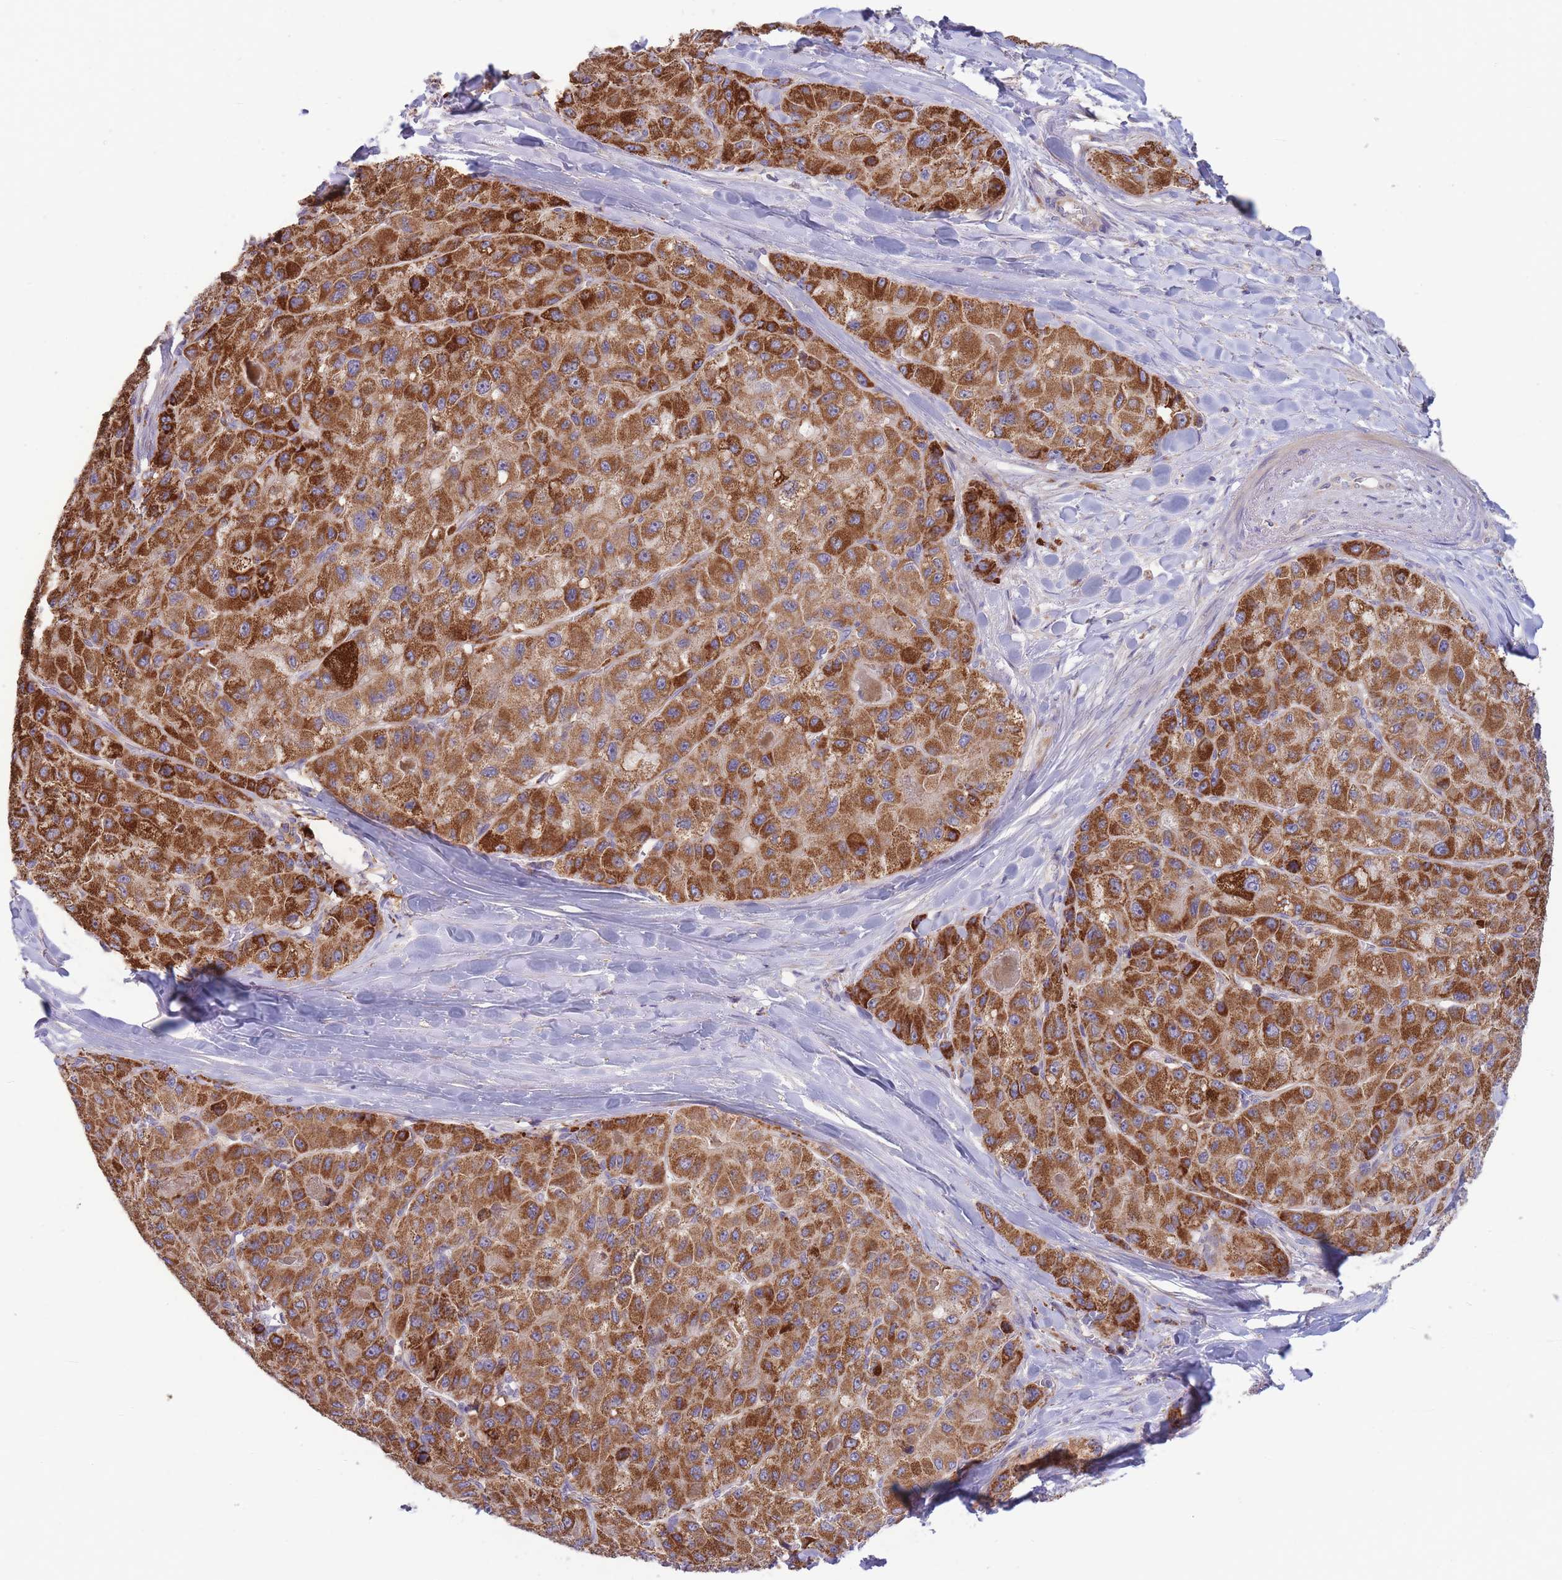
{"staining": {"intensity": "strong", "quantity": ">75%", "location": "cytoplasmic/membranous"}, "tissue": "liver cancer", "cell_type": "Tumor cells", "image_type": "cancer", "snomed": [{"axis": "morphology", "description": "Carcinoma, Hepatocellular, NOS"}, {"axis": "topography", "description": "Liver"}], "caption": "Liver hepatocellular carcinoma was stained to show a protein in brown. There is high levels of strong cytoplasmic/membranous positivity in about >75% of tumor cells.", "gene": "SLC25A42", "patient": {"sex": "male", "age": 80}}